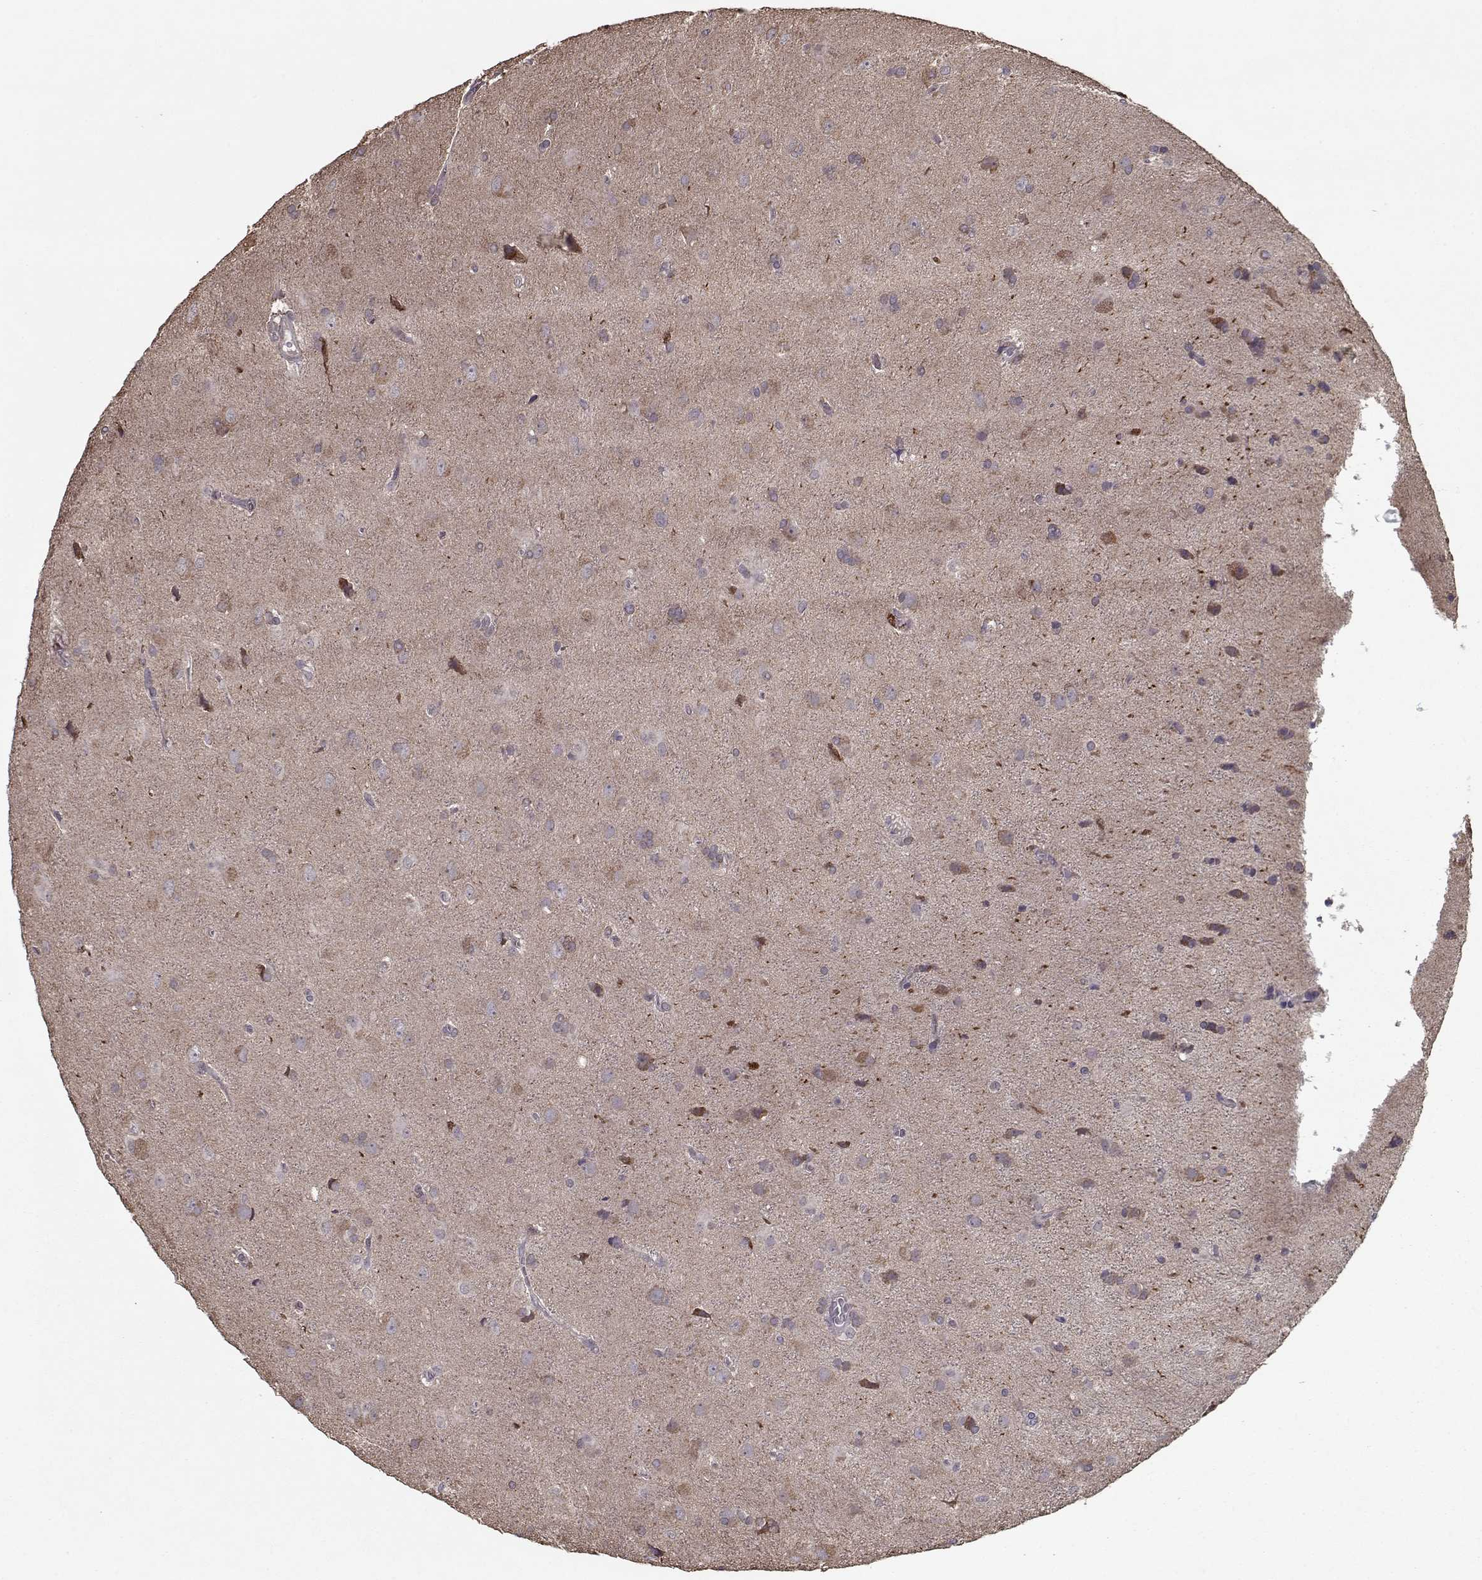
{"staining": {"intensity": "negative", "quantity": "none", "location": "none"}, "tissue": "glioma", "cell_type": "Tumor cells", "image_type": "cancer", "snomed": [{"axis": "morphology", "description": "Glioma, malignant, Low grade"}, {"axis": "topography", "description": "Brain"}], "caption": "The photomicrograph demonstrates no significant positivity in tumor cells of low-grade glioma (malignant).", "gene": "IMMP1L", "patient": {"sex": "male", "age": 58}}